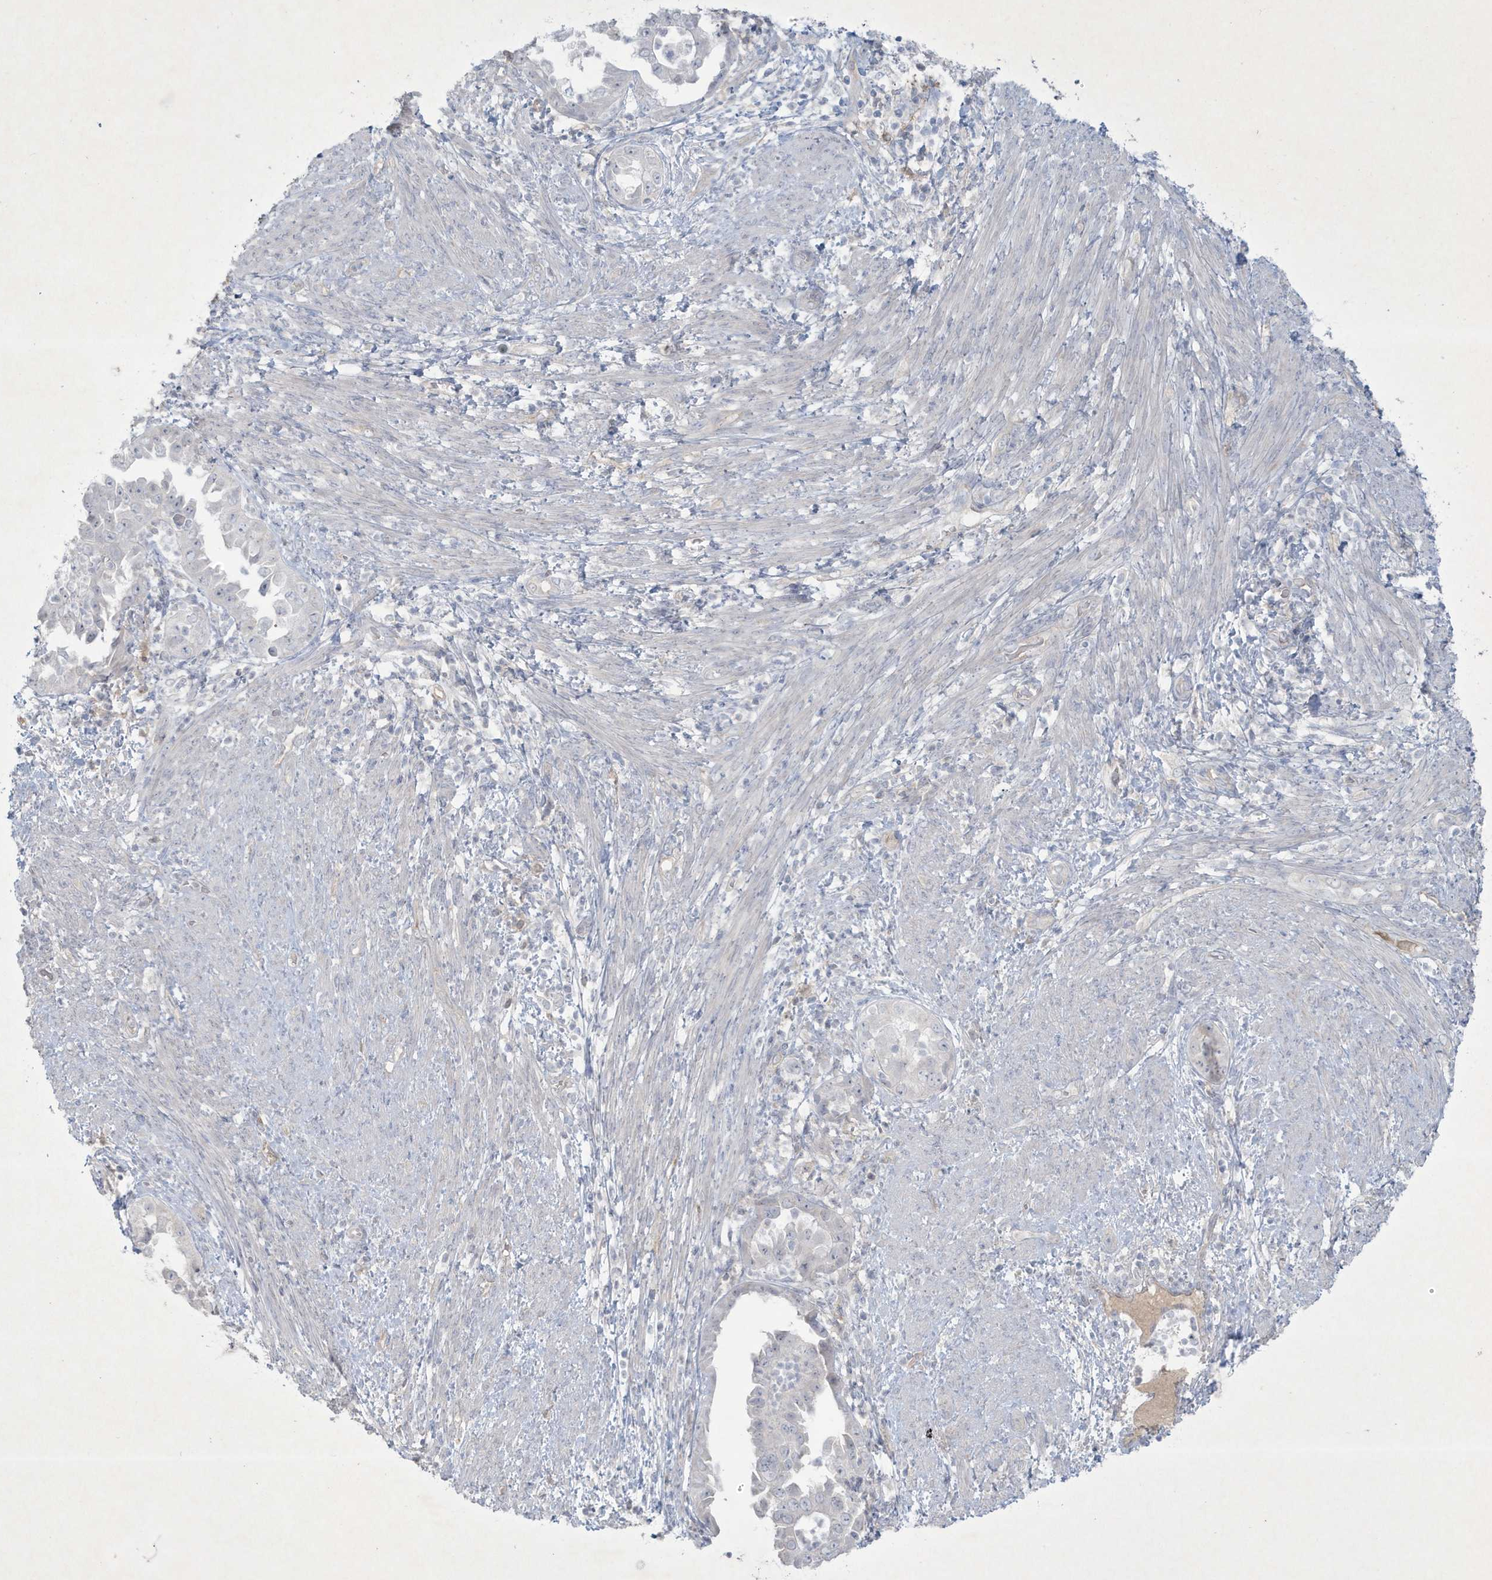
{"staining": {"intensity": "negative", "quantity": "none", "location": "none"}, "tissue": "endometrial cancer", "cell_type": "Tumor cells", "image_type": "cancer", "snomed": [{"axis": "morphology", "description": "Adenocarcinoma, NOS"}, {"axis": "topography", "description": "Endometrium"}], "caption": "The photomicrograph shows no significant positivity in tumor cells of endometrial cancer. (Brightfield microscopy of DAB (3,3'-diaminobenzidine) IHC at high magnification).", "gene": "CCDC24", "patient": {"sex": "female", "age": 85}}